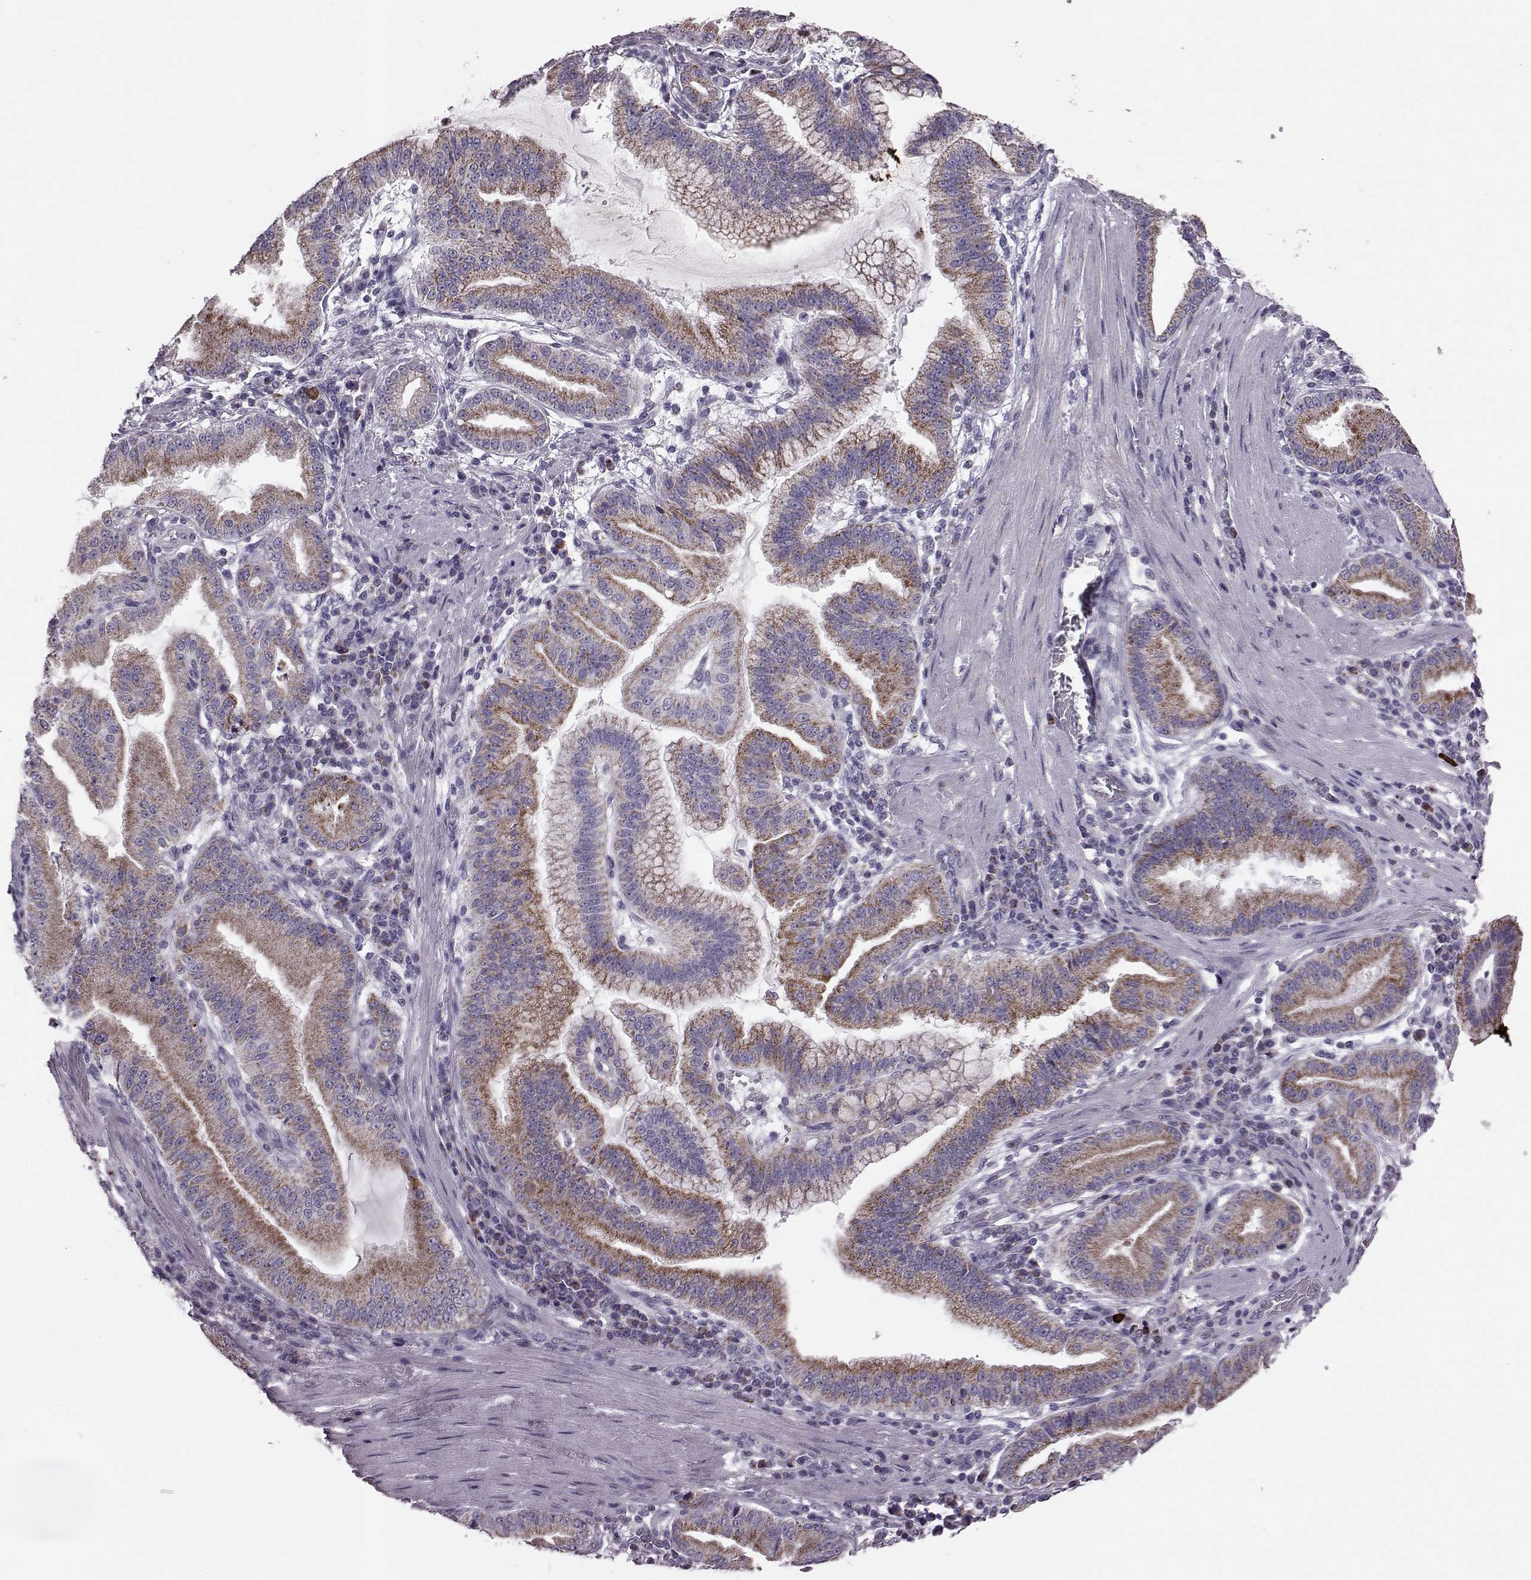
{"staining": {"intensity": "moderate", "quantity": ">75%", "location": "cytoplasmic/membranous"}, "tissue": "stomach cancer", "cell_type": "Tumor cells", "image_type": "cancer", "snomed": [{"axis": "morphology", "description": "Adenocarcinoma, NOS"}, {"axis": "topography", "description": "Stomach"}], "caption": "The image demonstrates a brown stain indicating the presence of a protein in the cytoplasmic/membranous of tumor cells in adenocarcinoma (stomach).", "gene": "RIMS2", "patient": {"sex": "male", "age": 83}}